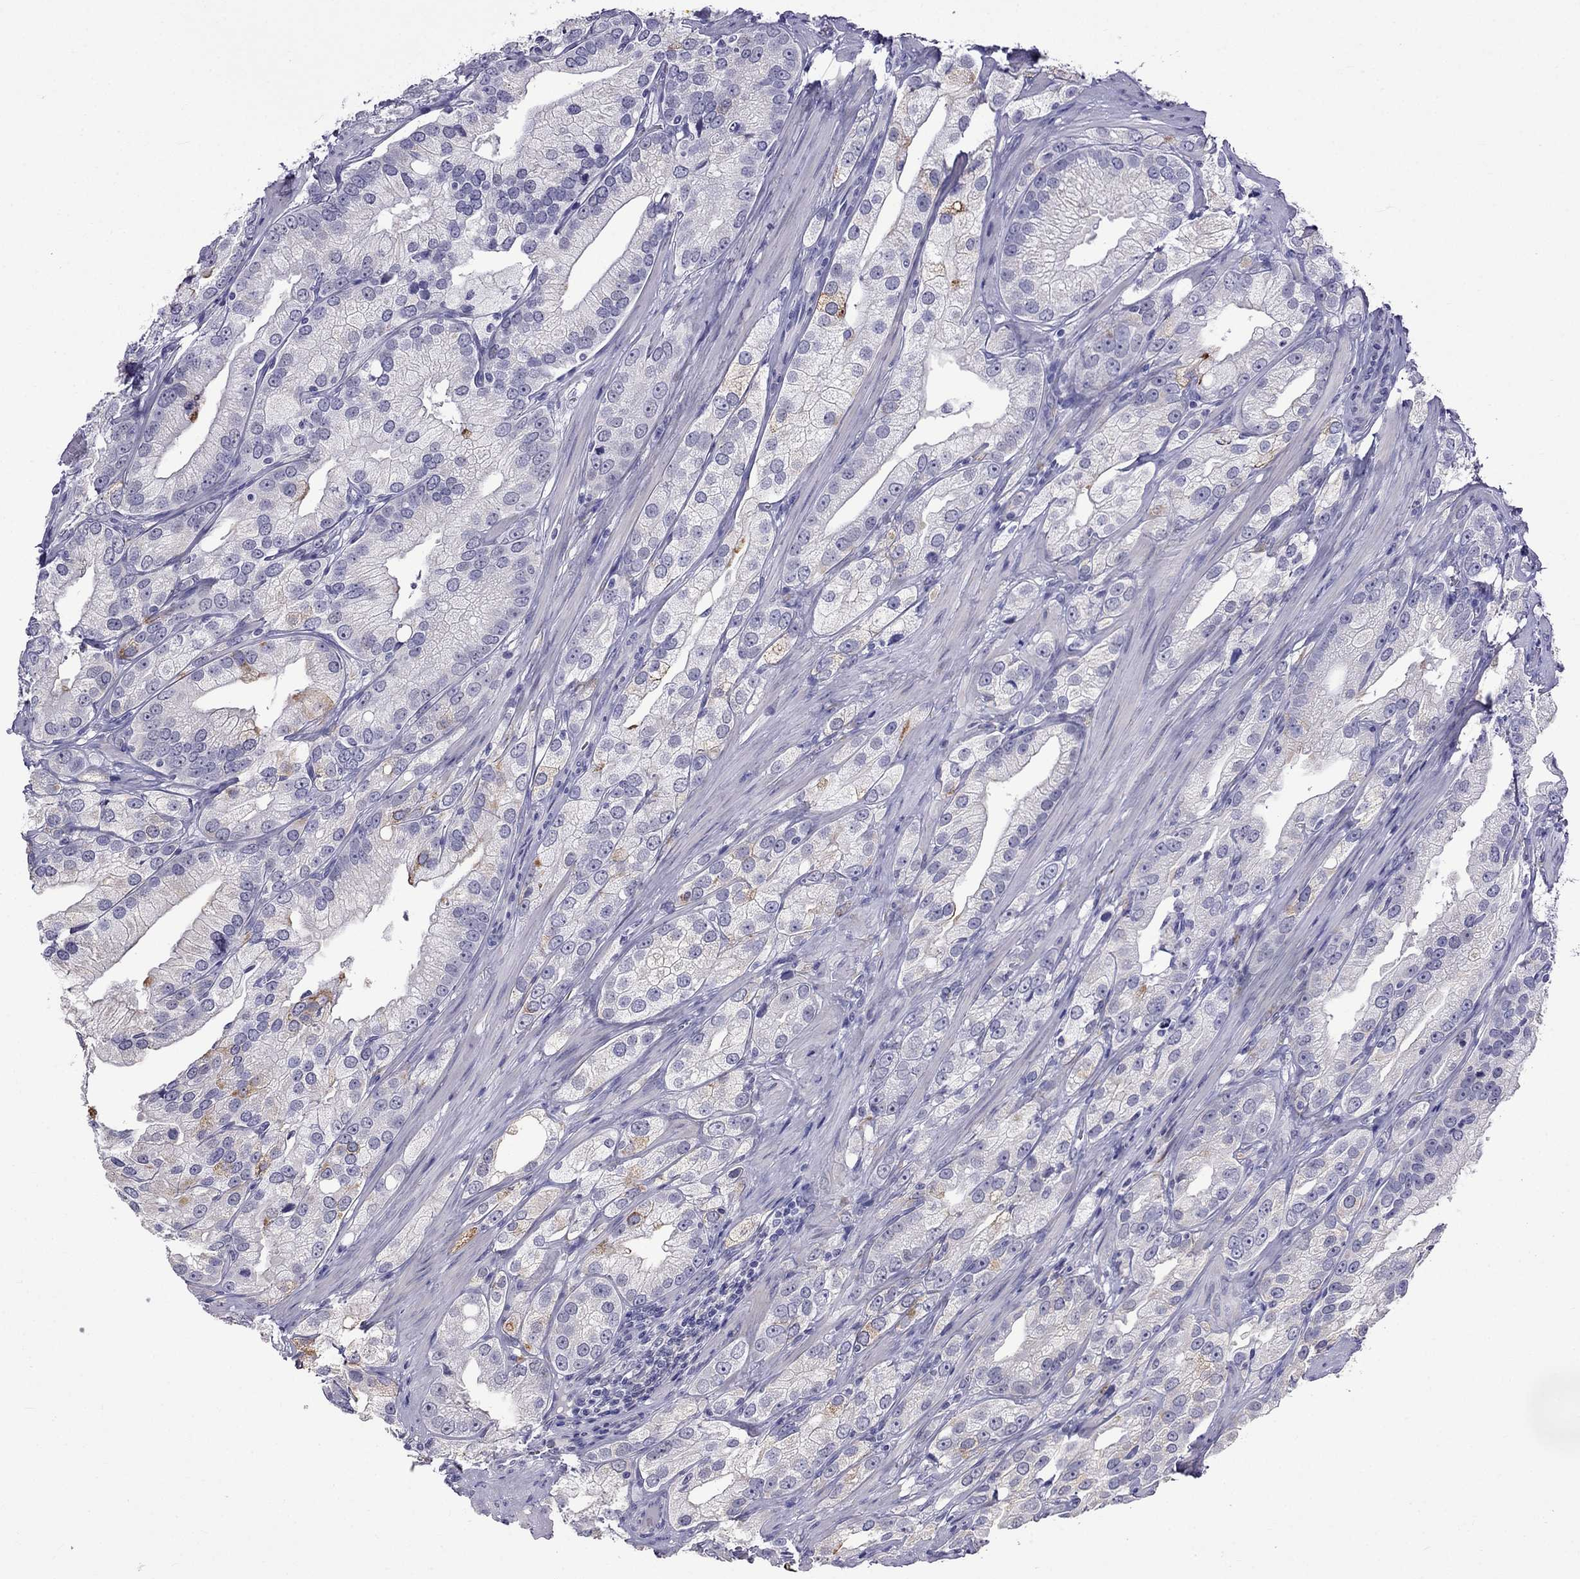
{"staining": {"intensity": "moderate", "quantity": "<25%", "location": "cytoplasmic/membranous"}, "tissue": "prostate cancer", "cell_type": "Tumor cells", "image_type": "cancer", "snomed": [{"axis": "morphology", "description": "Adenocarcinoma, High grade"}, {"axis": "topography", "description": "Prostate and seminal vesicle, NOS"}], "caption": "Tumor cells exhibit low levels of moderate cytoplasmic/membranous positivity in about <25% of cells in human prostate high-grade adenocarcinoma.", "gene": "MGP", "patient": {"sex": "male", "age": 62}}